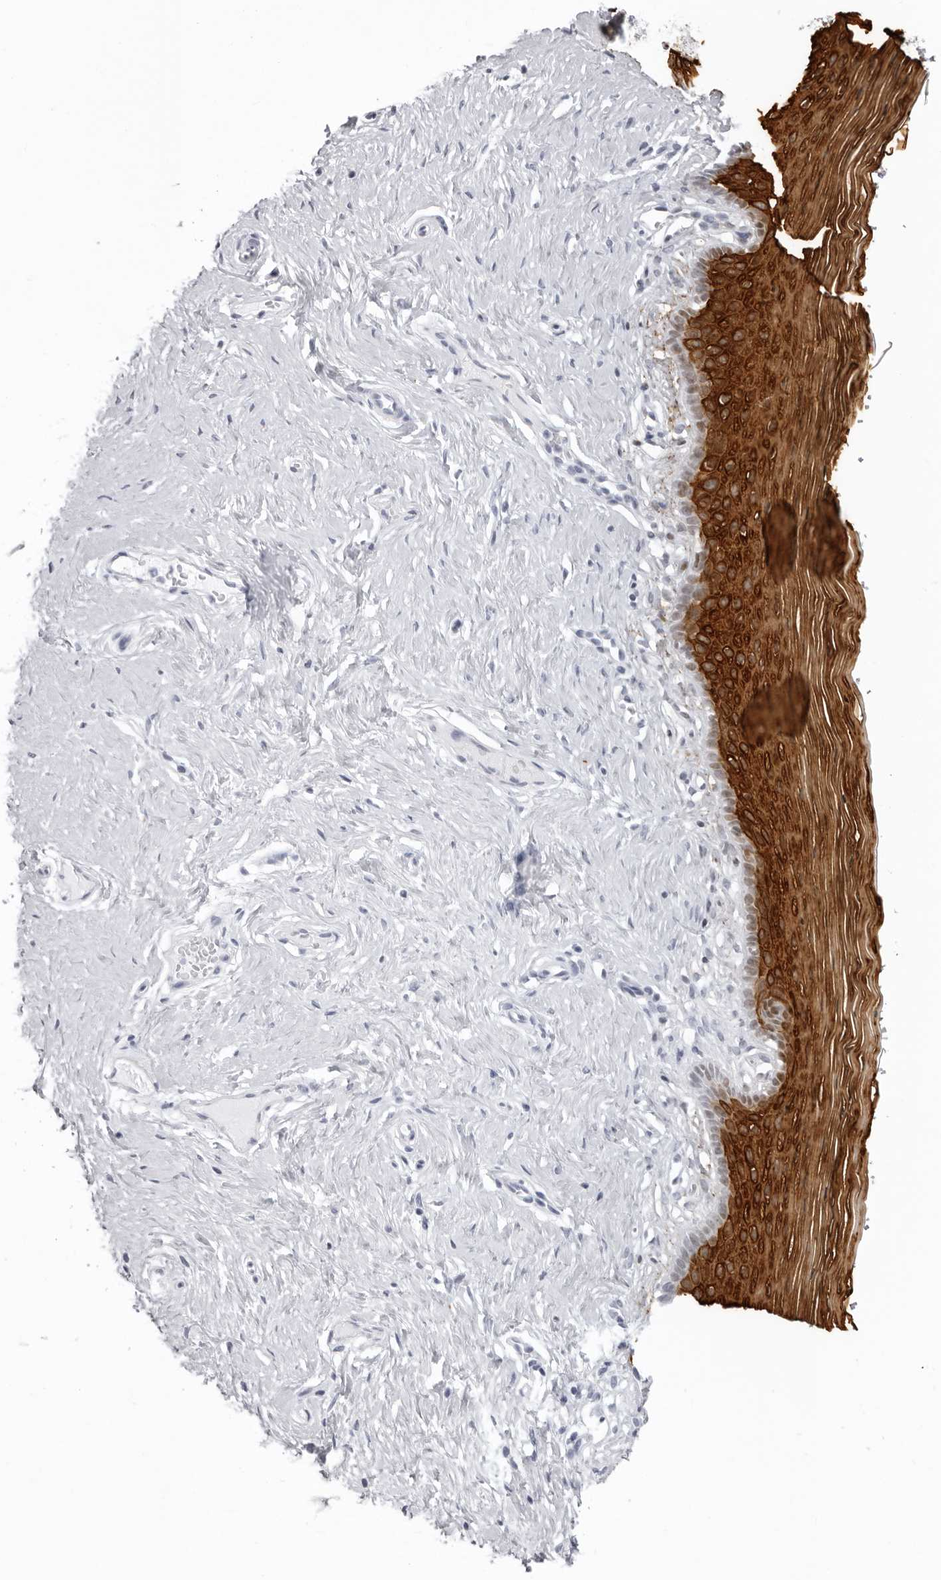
{"staining": {"intensity": "strong", "quantity": "25%-75%", "location": "cytoplasmic/membranous"}, "tissue": "vagina", "cell_type": "Squamous epithelial cells", "image_type": "normal", "snomed": [{"axis": "morphology", "description": "Normal tissue, NOS"}, {"axis": "topography", "description": "Vagina"}], "caption": "Brown immunohistochemical staining in benign human vagina exhibits strong cytoplasmic/membranous staining in approximately 25%-75% of squamous epithelial cells. (Brightfield microscopy of DAB IHC at high magnification).", "gene": "KLK9", "patient": {"sex": "female", "age": 32}}